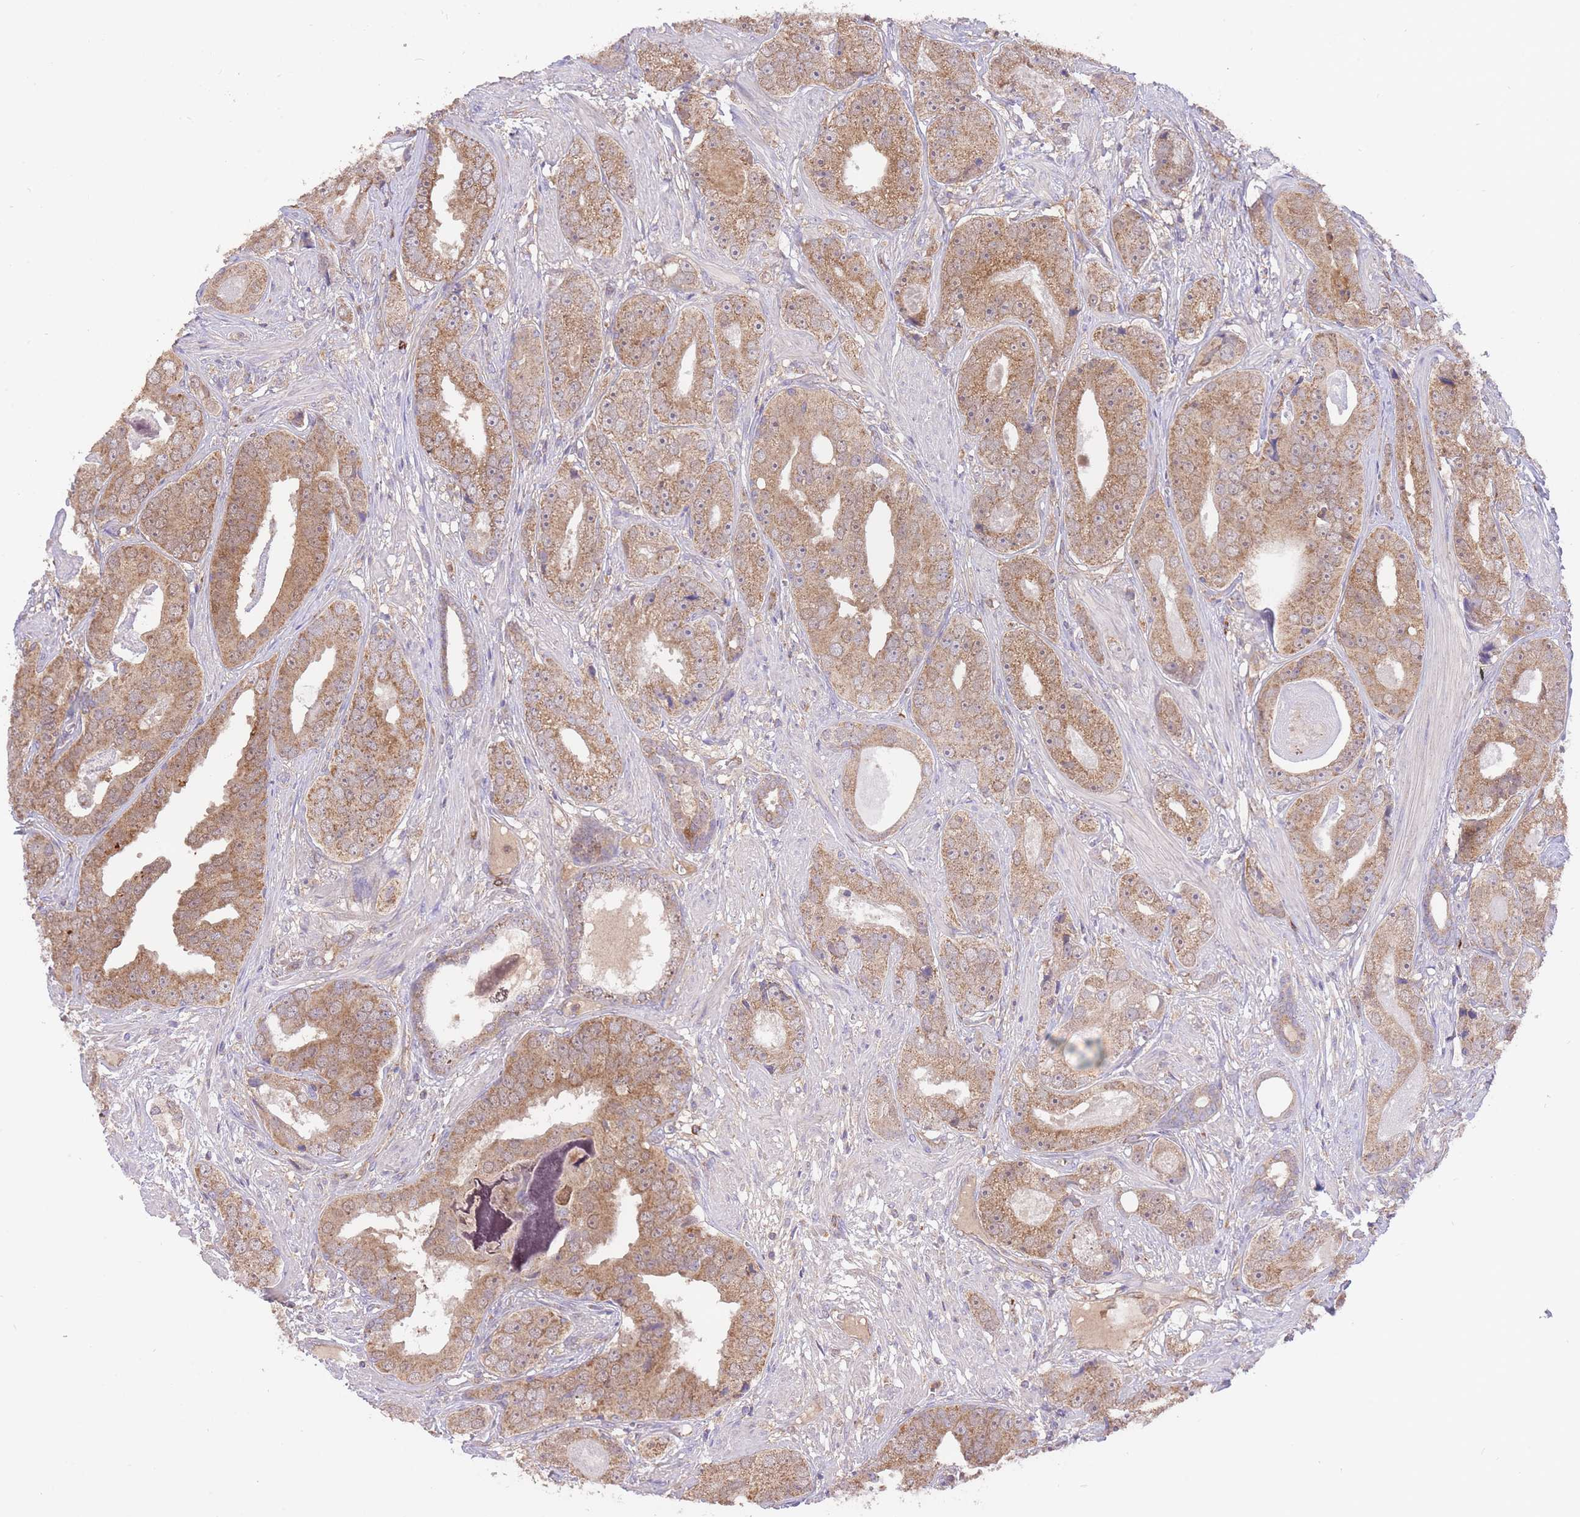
{"staining": {"intensity": "moderate", "quantity": ">75%", "location": "cytoplasmic/membranous"}, "tissue": "prostate cancer", "cell_type": "Tumor cells", "image_type": "cancer", "snomed": [{"axis": "morphology", "description": "Adenocarcinoma, High grade"}, {"axis": "topography", "description": "Prostate"}], "caption": "Approximately >75% of tumor cells in high-grade adenocarcinoma (prostate) demonstrate moderate cytoplasmic/membranous protein staining as visualized by brown immunohistochemical staining.", "gene": "PREP", "patient": {"sex": "male", "age": 71}}